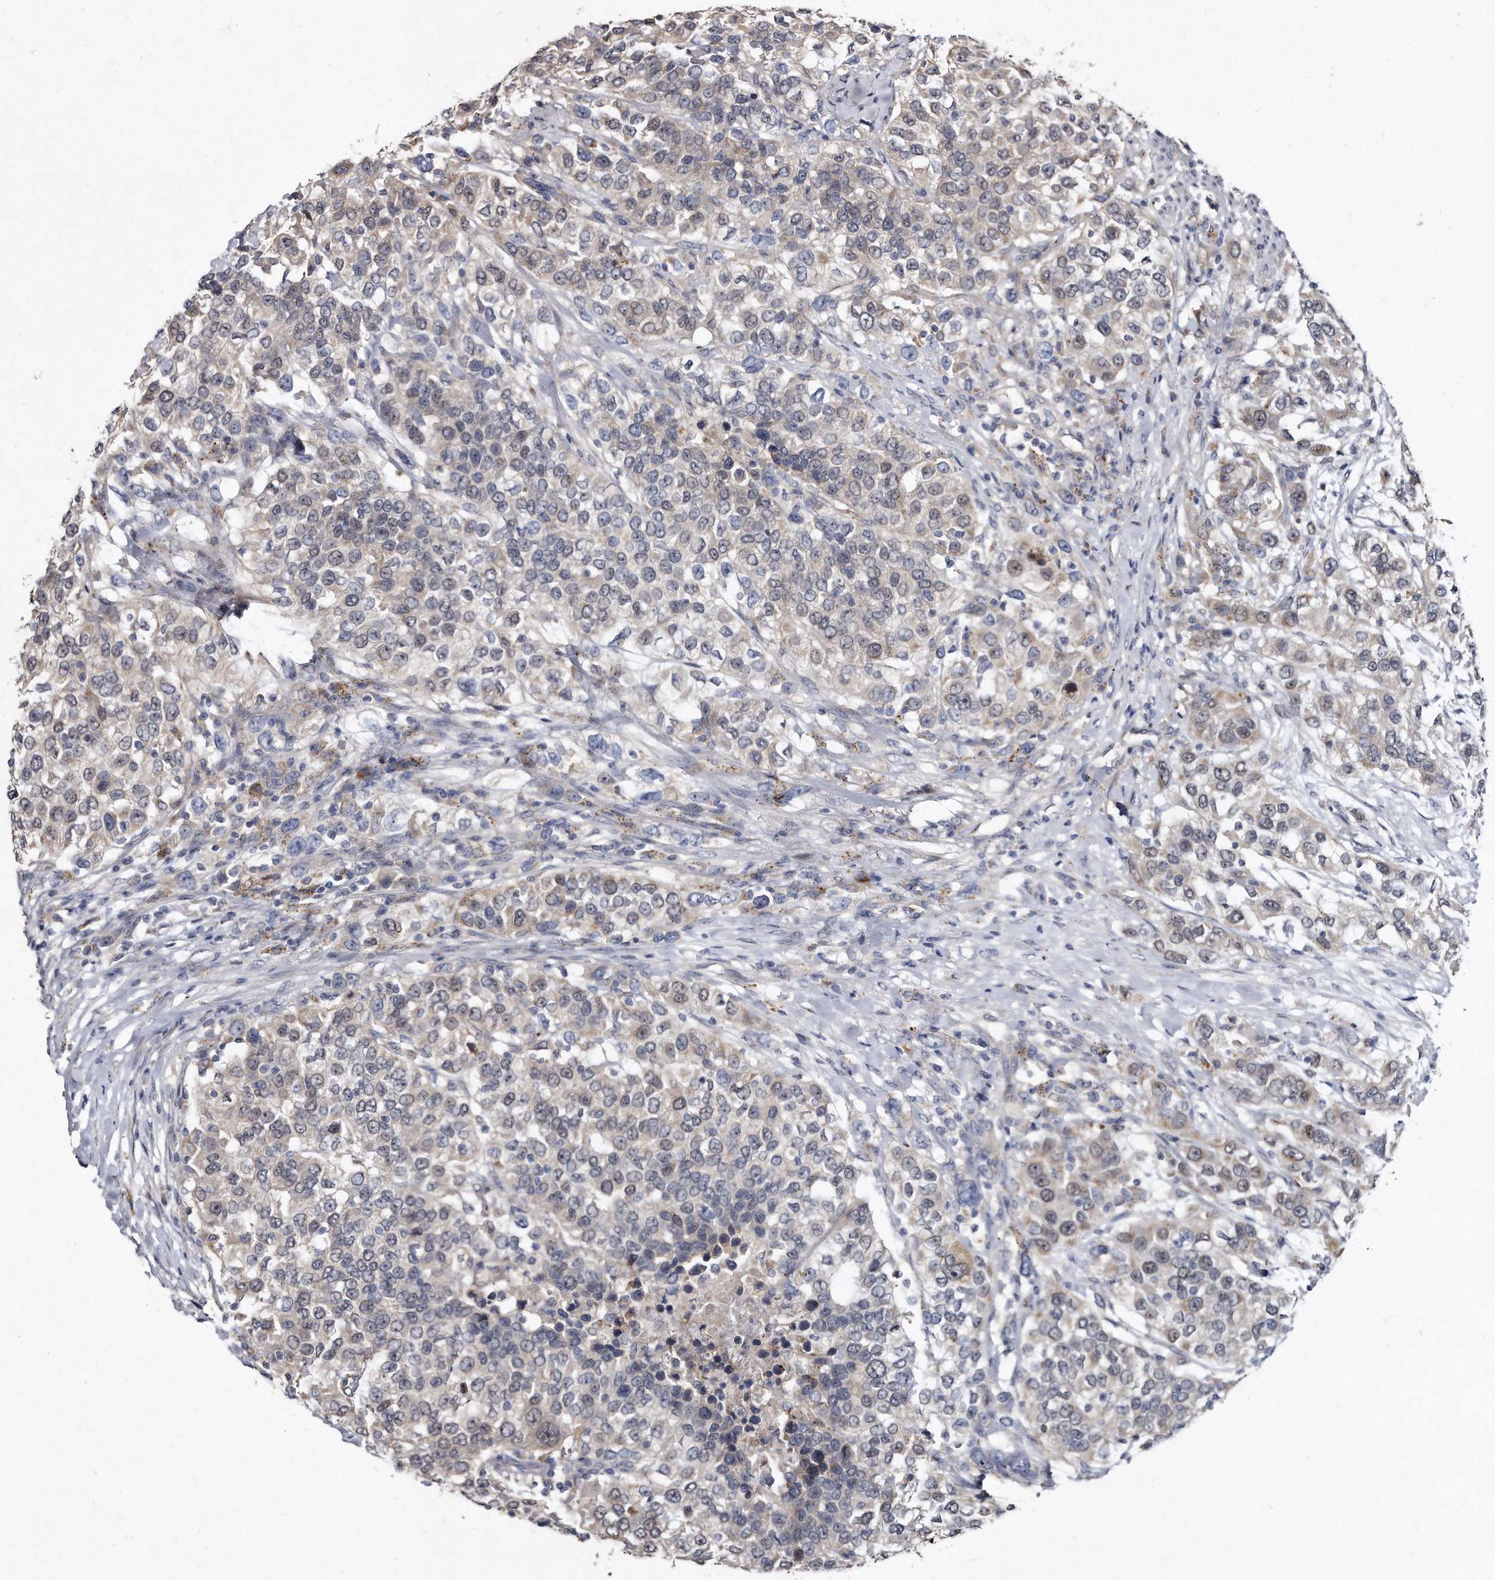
{"staining": {"intensity": "weak", "quantity": "<25%", "location": "cytoplasmic/membranous"}, "tissue": "urothelial cancer", "cell_type": "Tumor cells", "image_type": "cancer", "snomed": [{"axis": "morphology", "description": "Urothelial carcinoma, High grade"}, {"axis": "topography", "description": "Urinary bladder"}], "caption": "IHC photomicrograph of urothelial carcinoma (high-grade) stained for a protein (brown), which reveals no positivity in tumor cells.", "gene": "KLHDC3", "patient": {"sex": "female", "age": 80}}